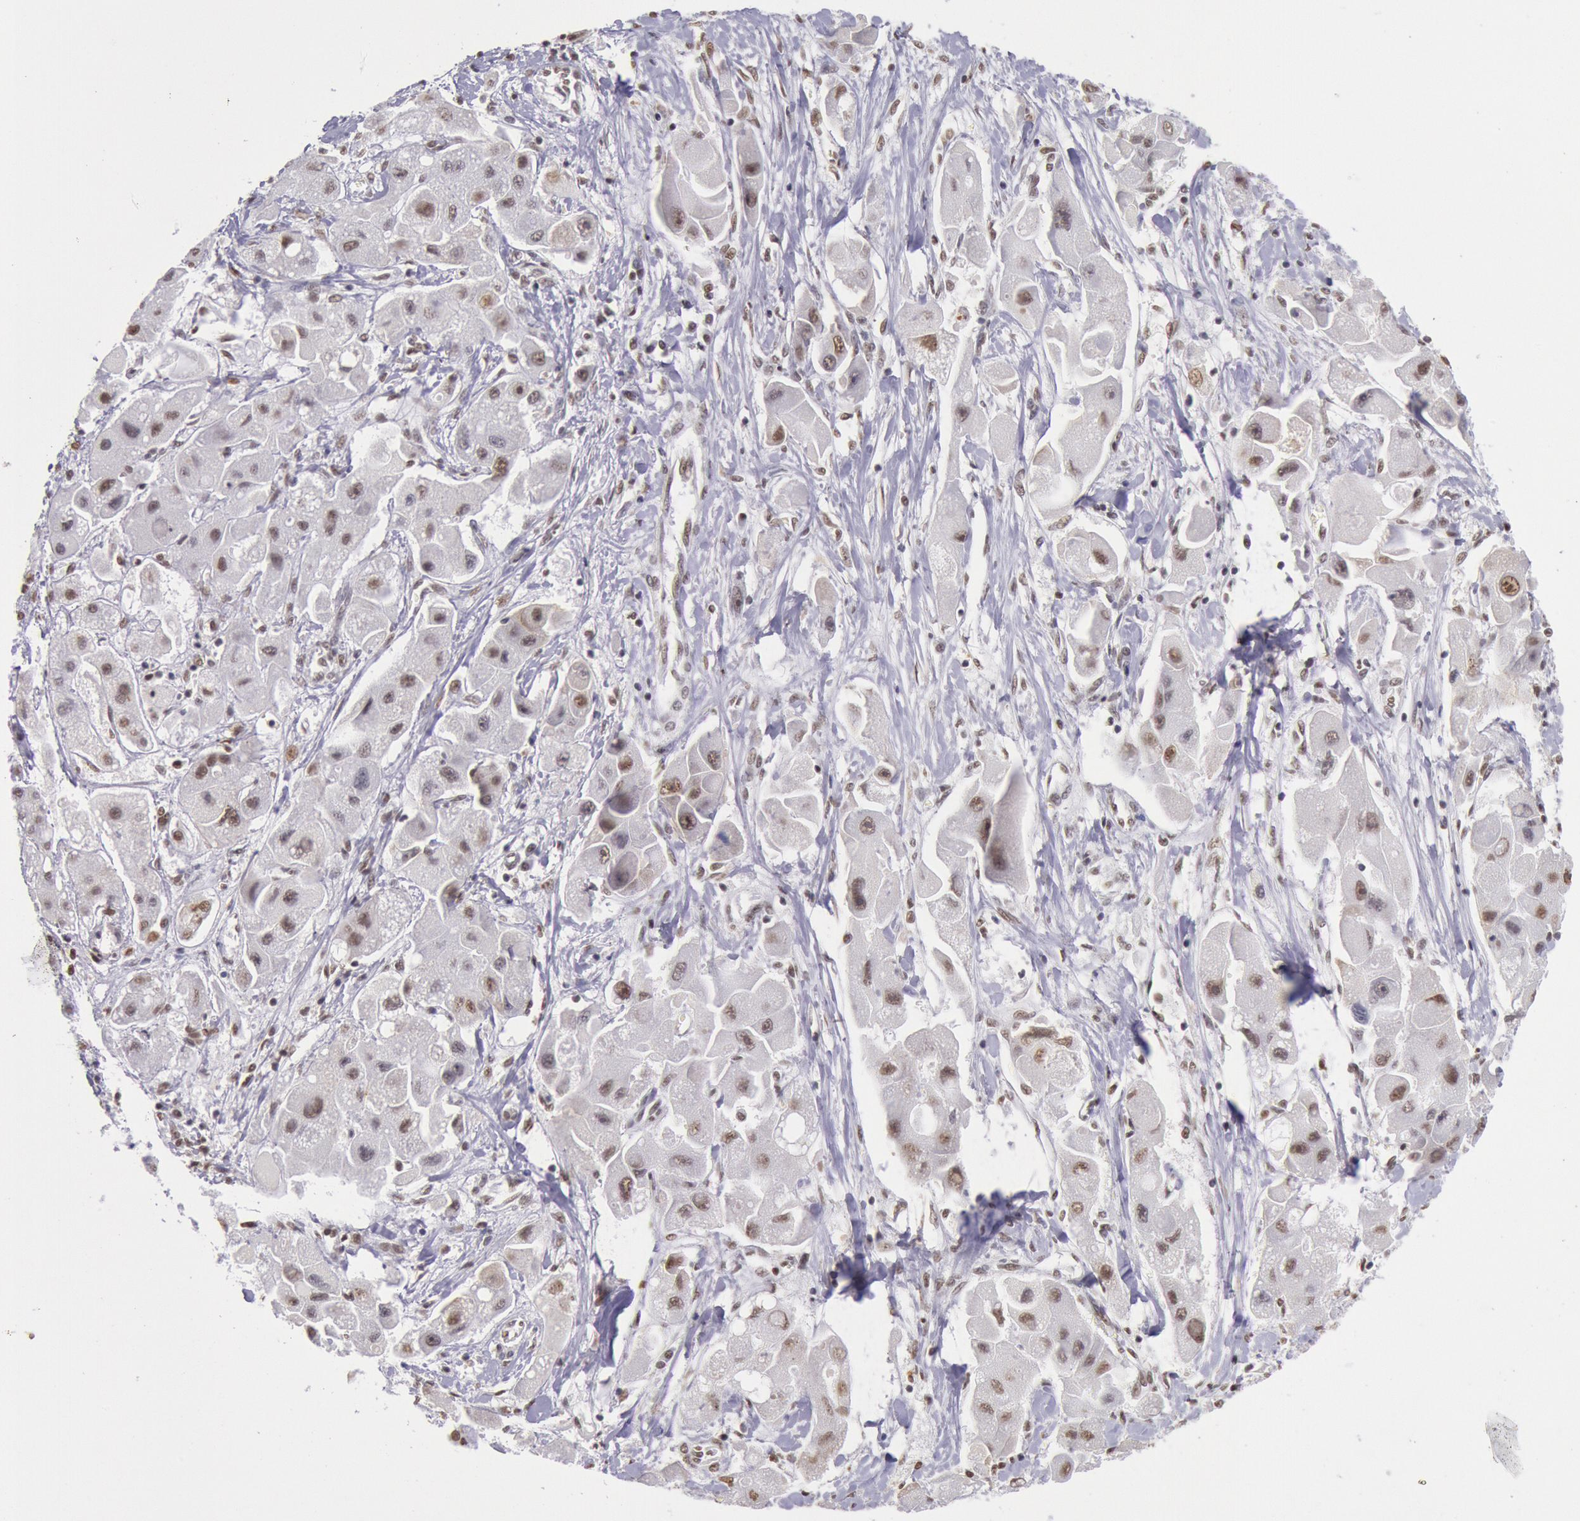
{"staining": {"intensity": "moderate", "quantity": "25%-75%", "location": "nuclear"}, "tissue": "liver cancer", "cell_type": "Tumor cells", "image_type": "cancer", "snomed": [{"axis": "morphology", "description": "Carcinoma, Hepatocellular, NOS"}, {"axis": "topography", "description": "Liver"}], "caption": "A medium amount of moderate nuclear expression is present in approximately 25%-75% of tumor cells in hepatocellular carcinoma (liver) tissue.", "gene": "SNRPD3", "patient": {"sex": "male", "age": 24}}